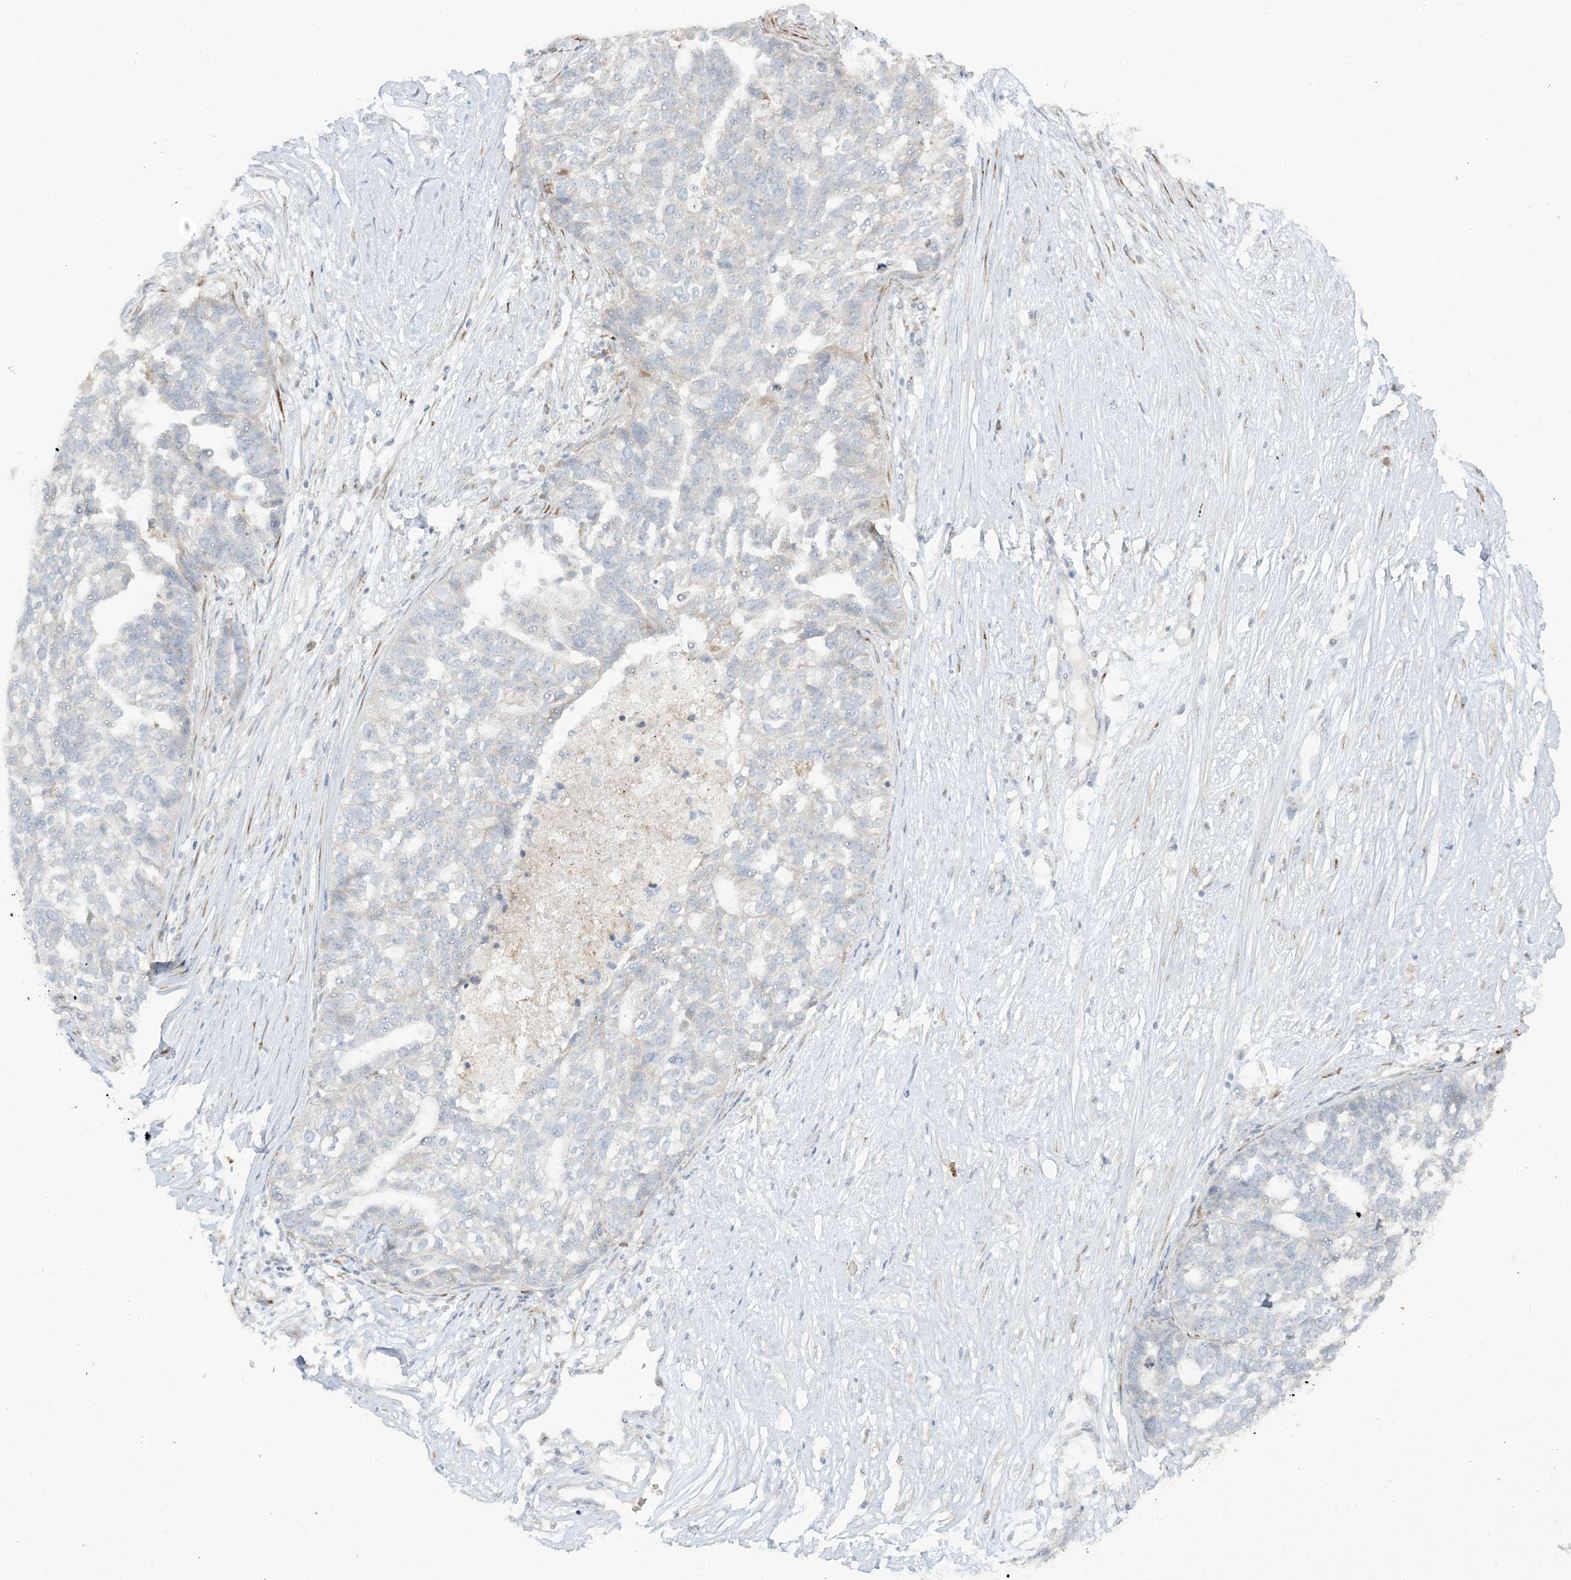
{"staining": {"intensity": "negative", "quantity": "none", "location": "none"}, "tissue": "ovarian cancer", "cell_type": "Tumor cells", "image_type": "cancer", "snomed": [{"axis": "morphology", "description": "Cystadenocarcinoma, serous, NOS"}, {"axis": "topography", "description": "Ovary"}], "caption": "Tumor cells are negative for brown protein staining in serous cystadenocarcinoma (ovarian).", "gene": "LOXL3", "patient": {"sex": "female", "age": 59}}